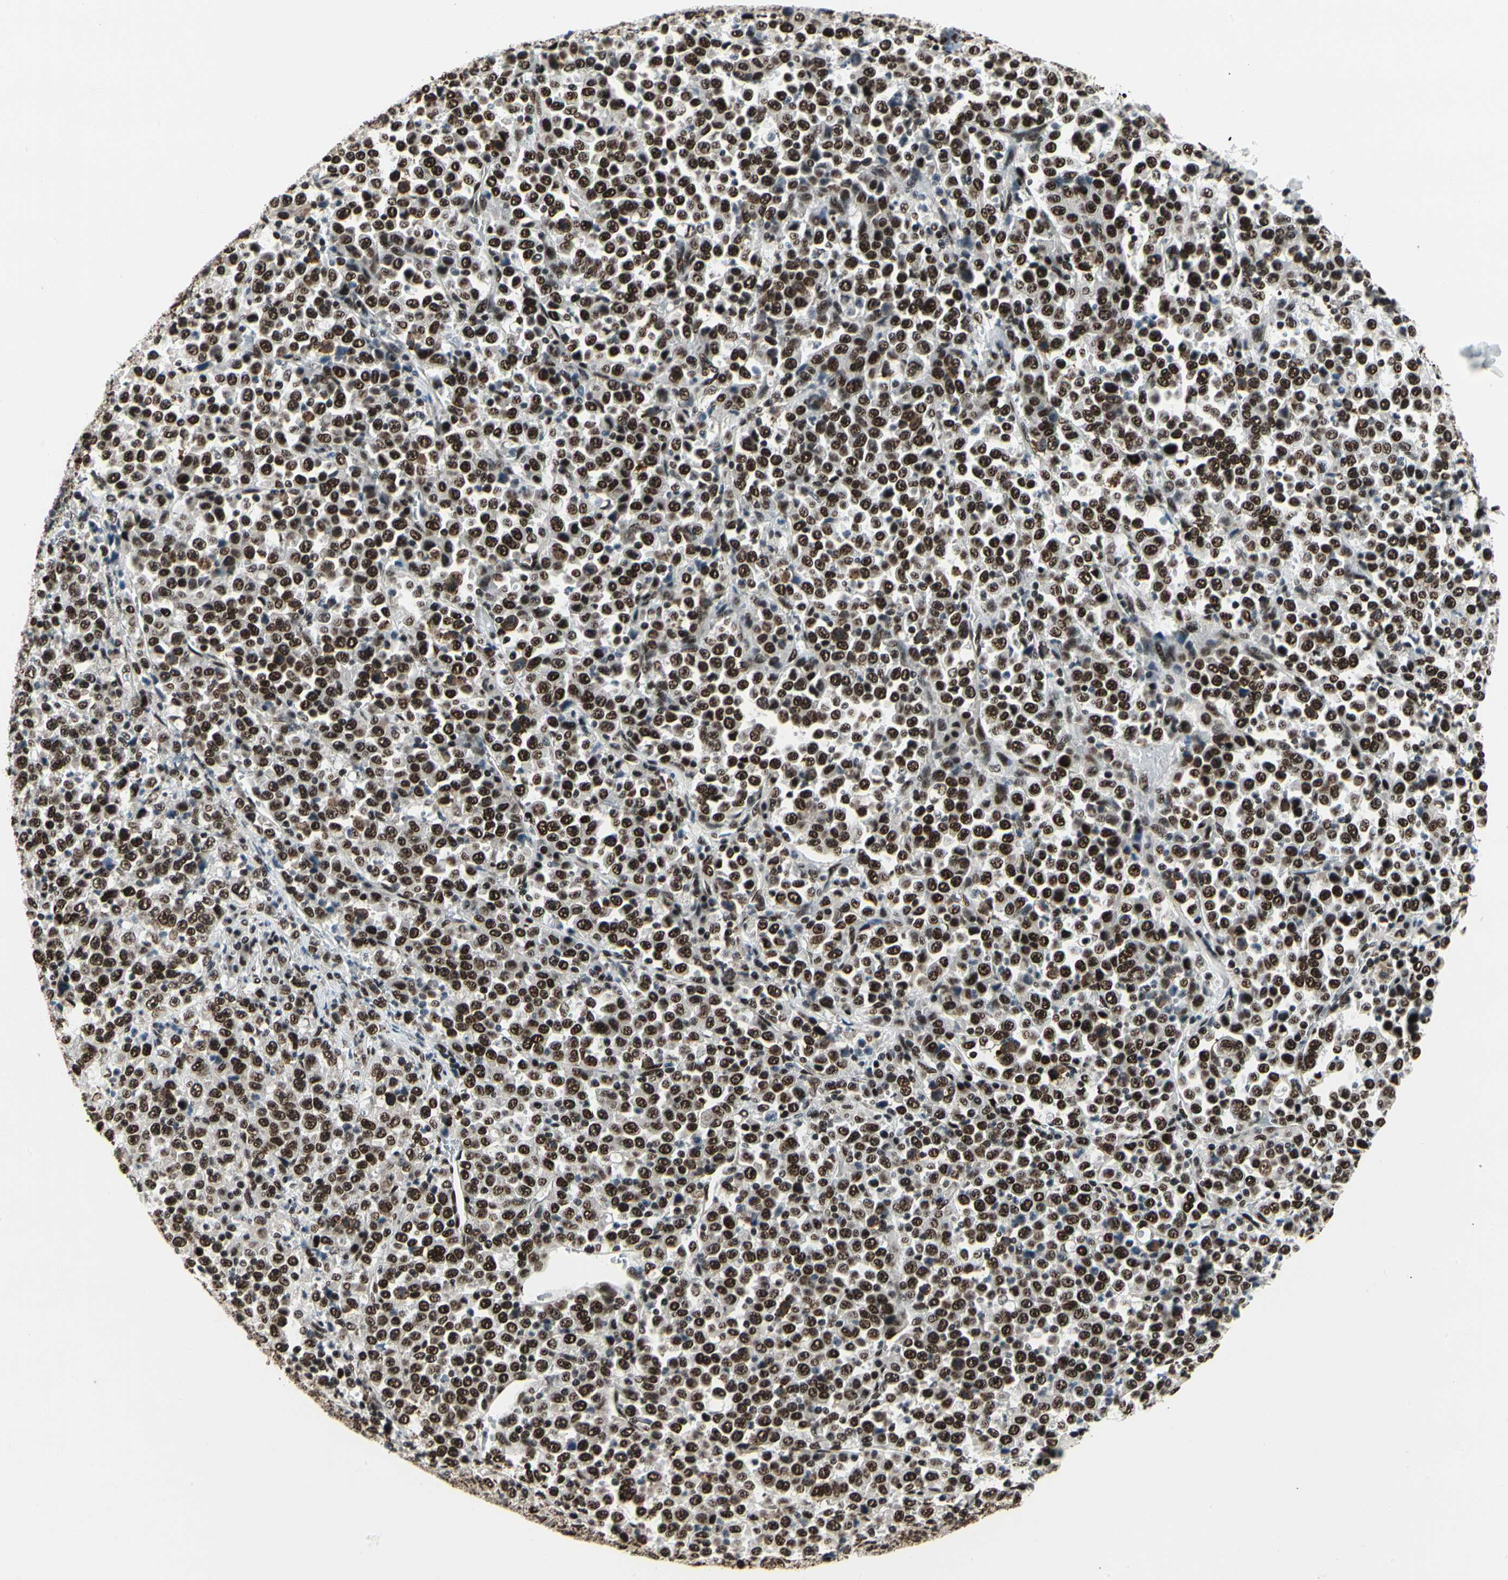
{"staining": {"intensity": "strong", "quantity": ">75%", "location": "nuclear"}, "tissue": "stomach cancer", "cell_type": "Tumor cells", "image_type": "cancer", "snomed": [{"axis": "morphology", "description": "Normal tissue, NOS"}, {"axis": "morphology", "description": "Adenocarcinoma, NOS"}, {"axis": "topography", "description": "Stomach, upper"}, {"axis": "topography", "description": "Stomach"}], "caption": "About >75% of tumor cells in stomach adenocarcinoma reveal strong nuclear protein positivity as visualized by brown immunohistochemical staining.", "gene": "SRSF11", "patient": {"sex": "male", "age": 59}}